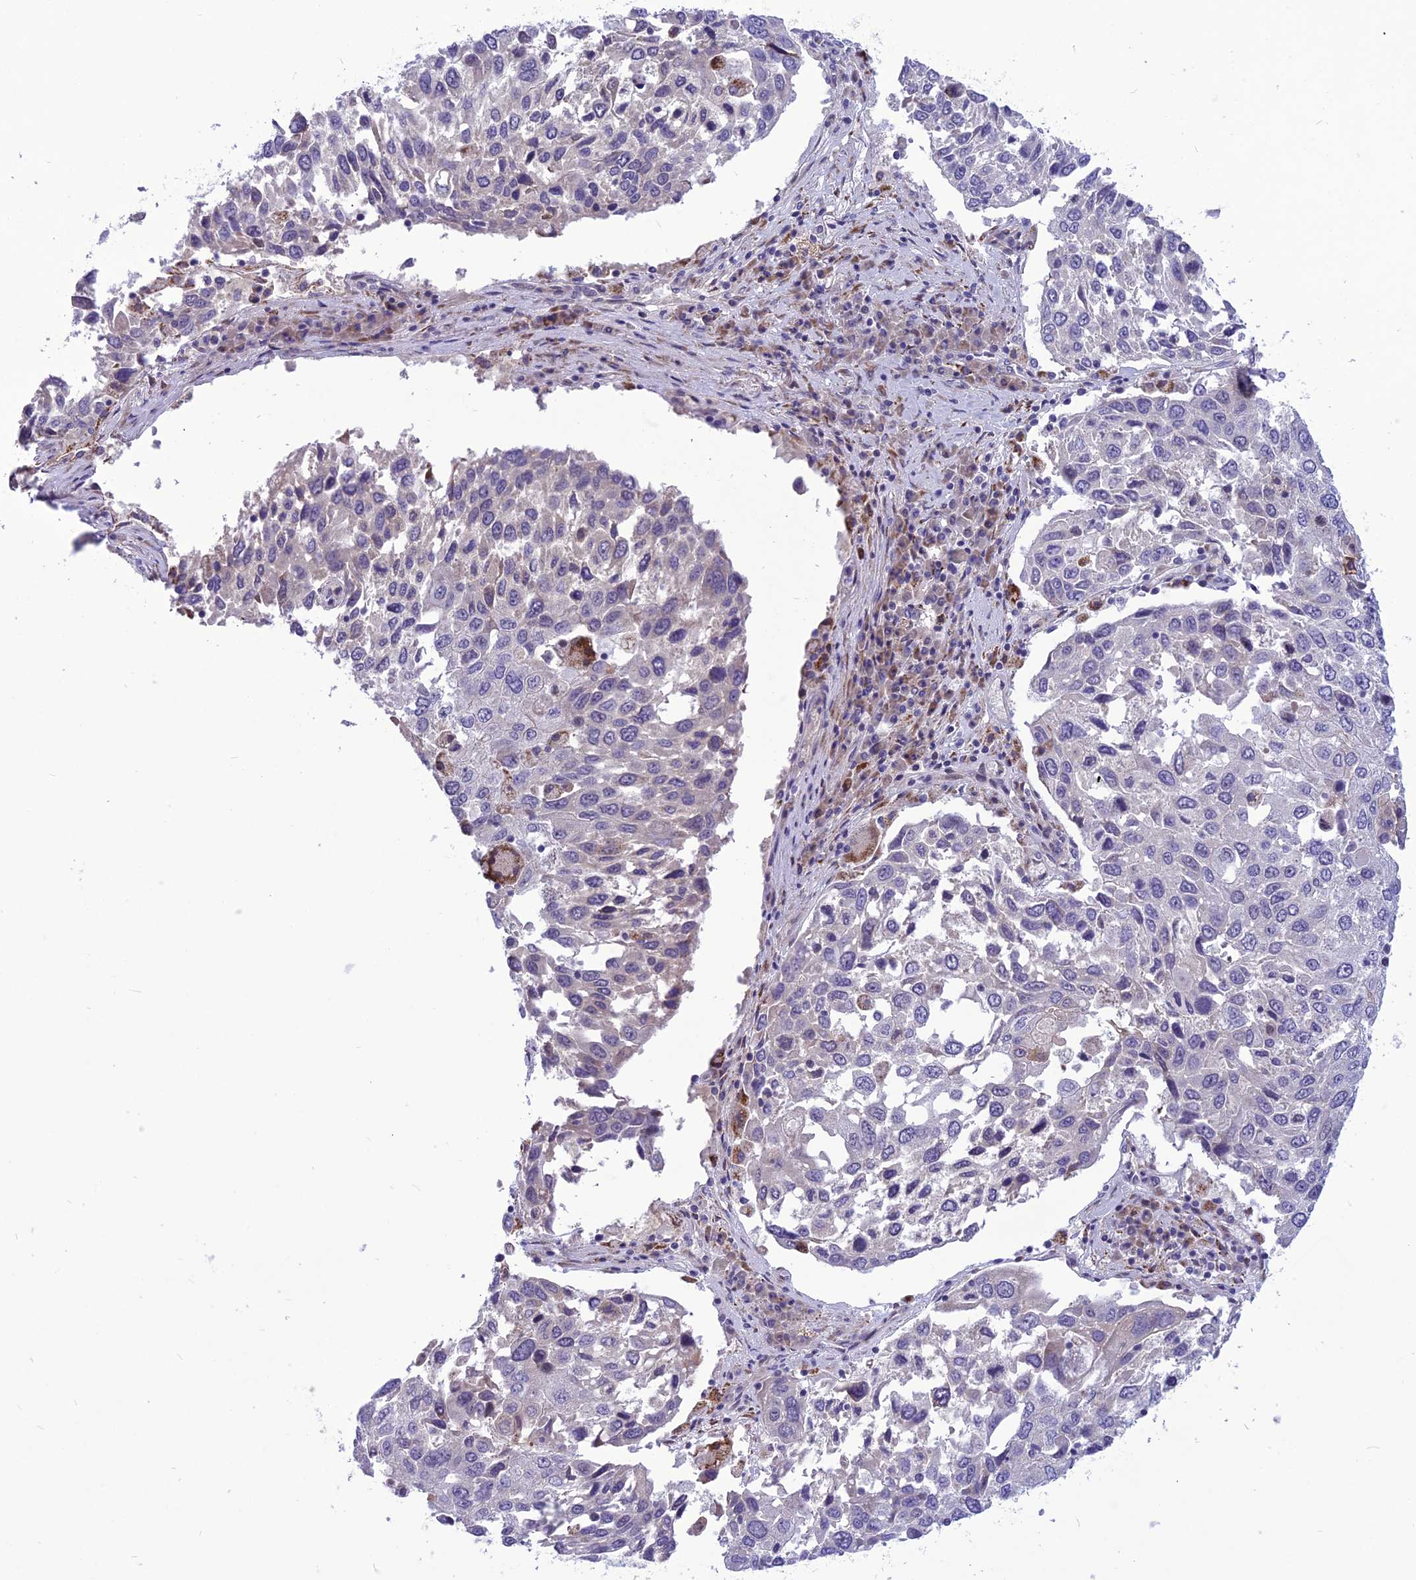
{"staining": {"intensity": "negative", "quantity": "none", "location": "none"}, "tissue": "lung cancer", "cell_type": "Tumor cells", "image_type": "cancer", "snomed": [{"axis": "morphology", "description": "Squamous cell carcinoma, NOS"}, {"axis": "topography", "description": "Lung"}], "caption": "Lung cancer was stained to show a protein in brown. There is no significant positivity in tumor cells.", "gene": "PSMF1", "patient": {"sex": "male", "age": 65}}